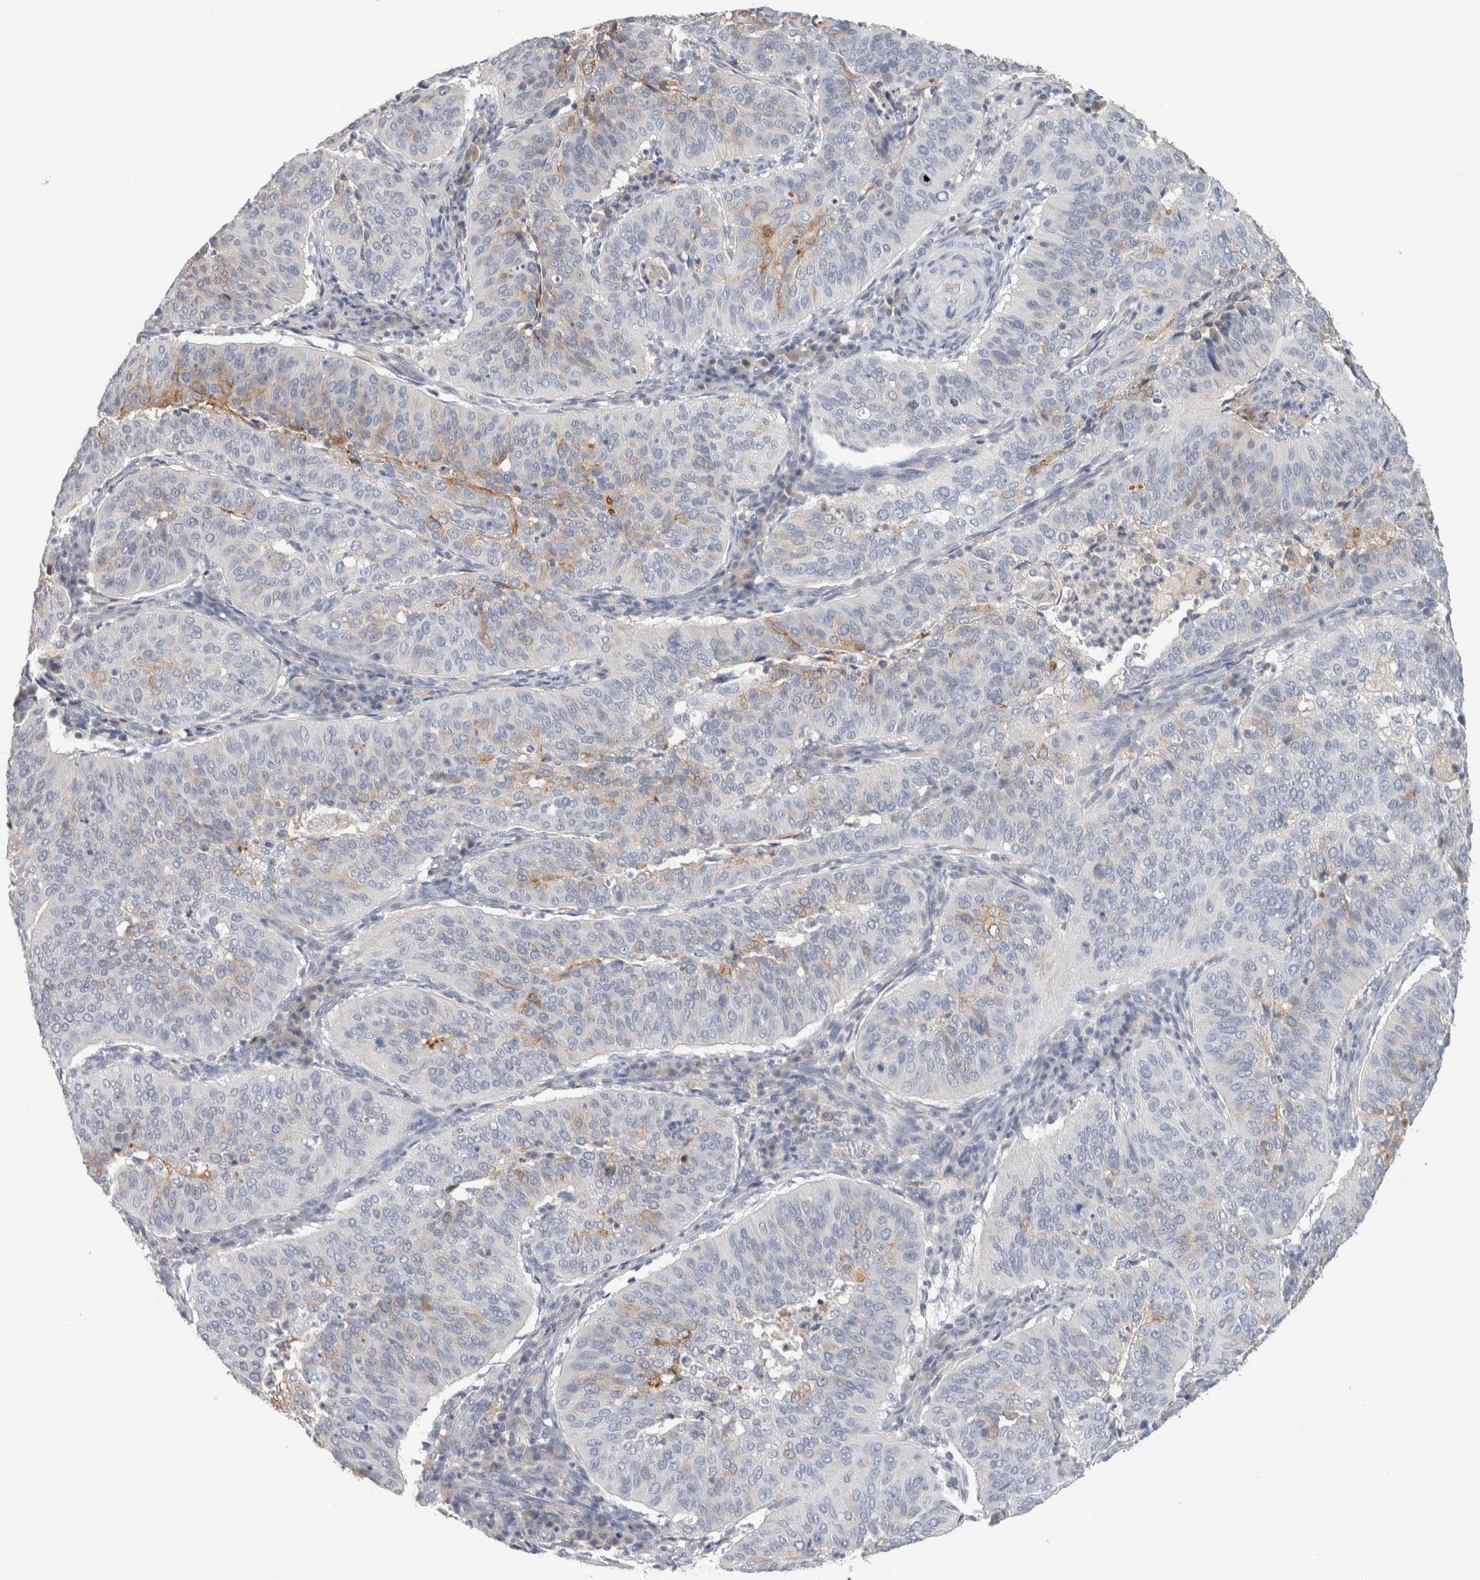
{"staining": {"intensity": "weak", "quantity": "<25%", "location": "cytoplasmic/membranous"}, "tissue": "cervical cancer", "cell_type": "Tumor cells", "image_type": "cancer", "snomed": [{"axis": "morphology", "description": "Normal tissue, NOS"}, {"axis": "morphology", "description": "Squamous cell carcinoma, NOS"}, {"axis": "topography", "description": "Cervix"}], "caption": "Protein analysis of cervical squamous cell carcinoma shows no significant staining in tumor cells.", "gene": "CD36", "patient": {"sex": "female", "age": 39}}